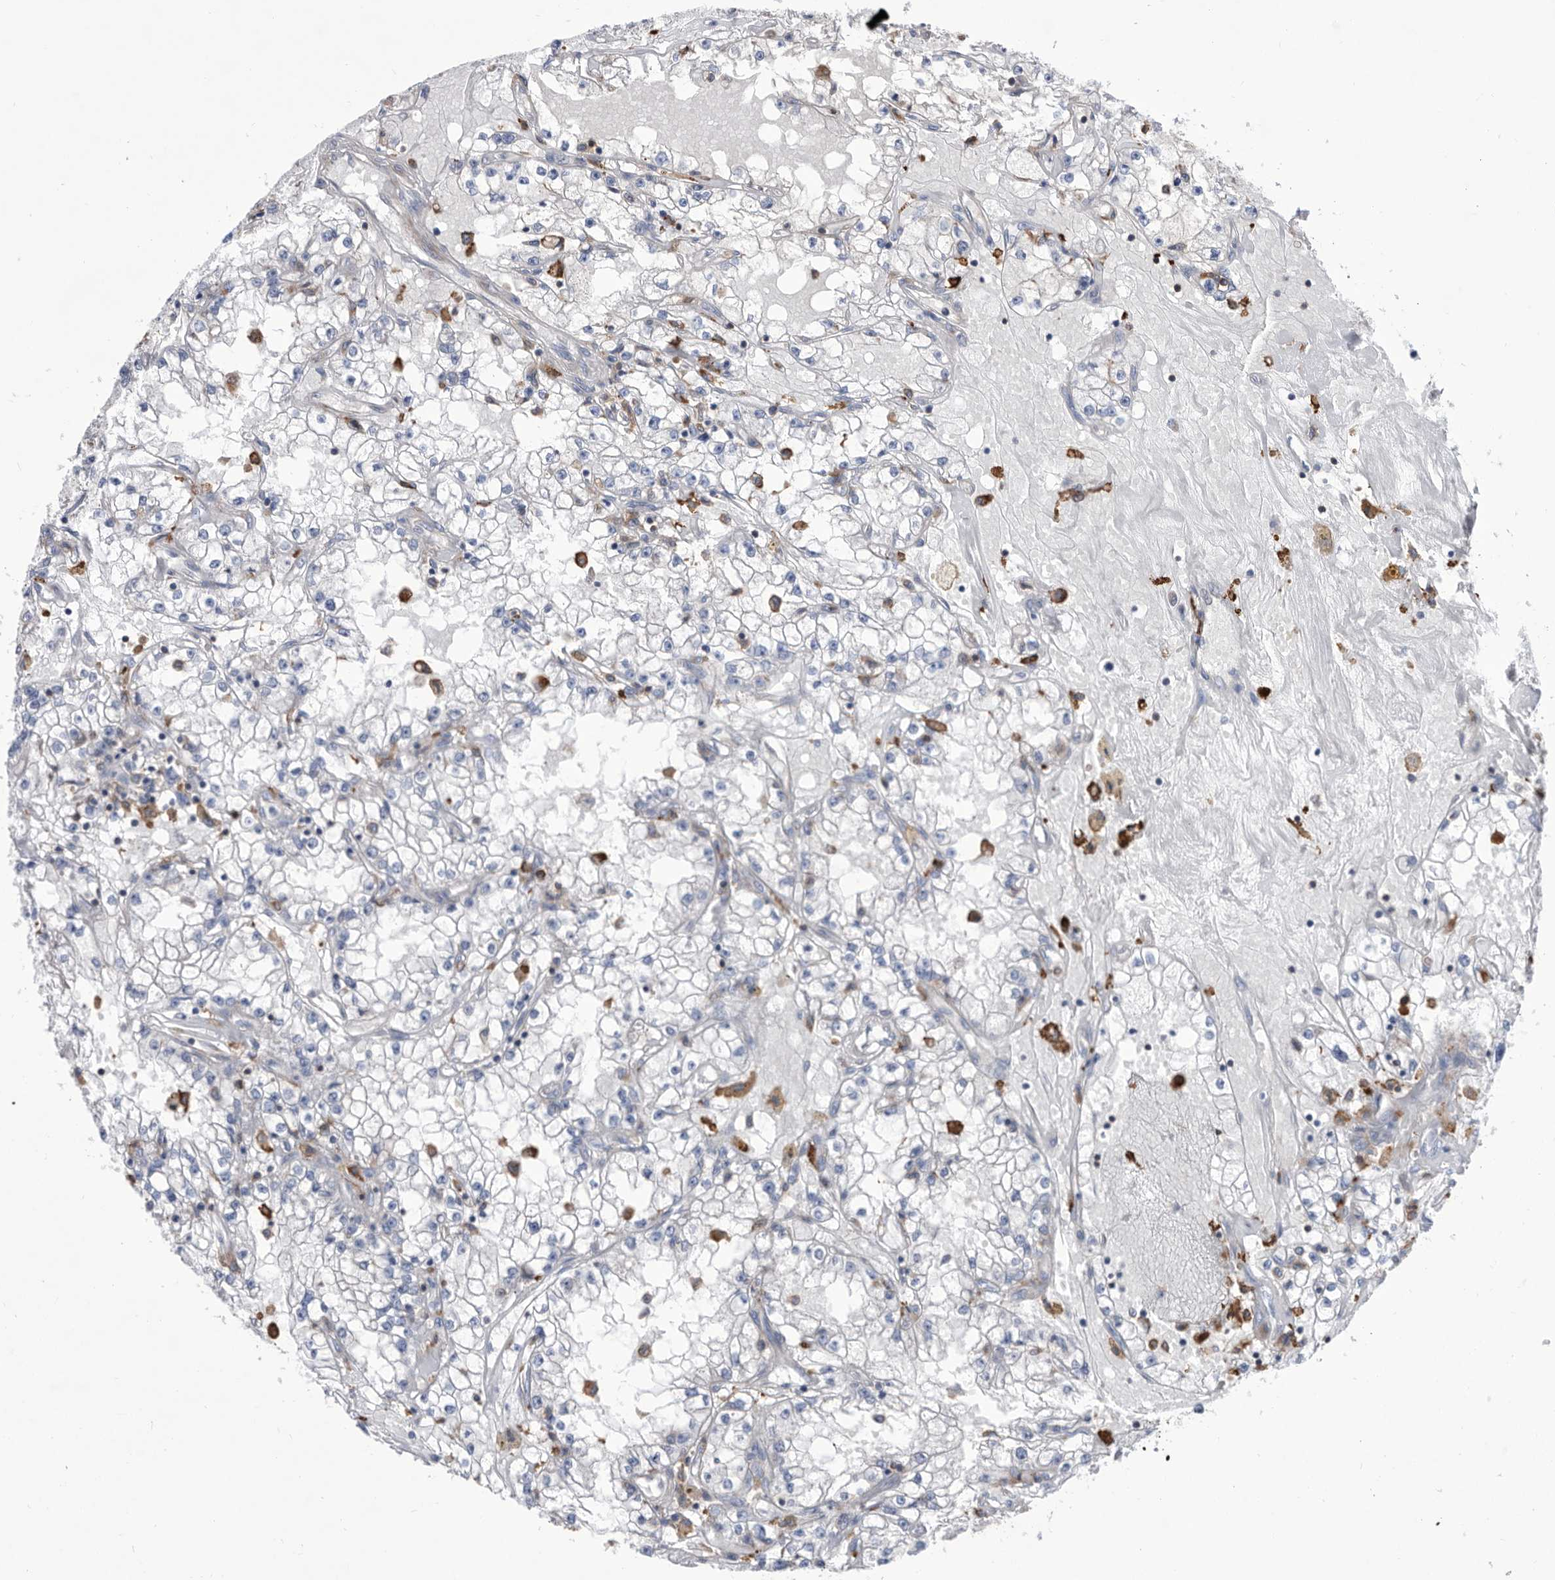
{"staining": {"intensity": "negative", "quantity": "none", "location": "none"}, "tissue": "renal cancer", "cell_type": "Tumor cells", "image_type": "cancer", "snomed": [{"axis": "morphology", "description": "Adenocarcinoma, NOS"}, {"axis": "topography", "description": "Kidney"}], "caption": "DAB (3,3'-diaminobenzidine) immunohistochemical staining of adenocarcinoma (renal) shows no significant positivity in tumor cells.", "gene": "SMG7", "patient": {"sex": "male", "age": 56}}